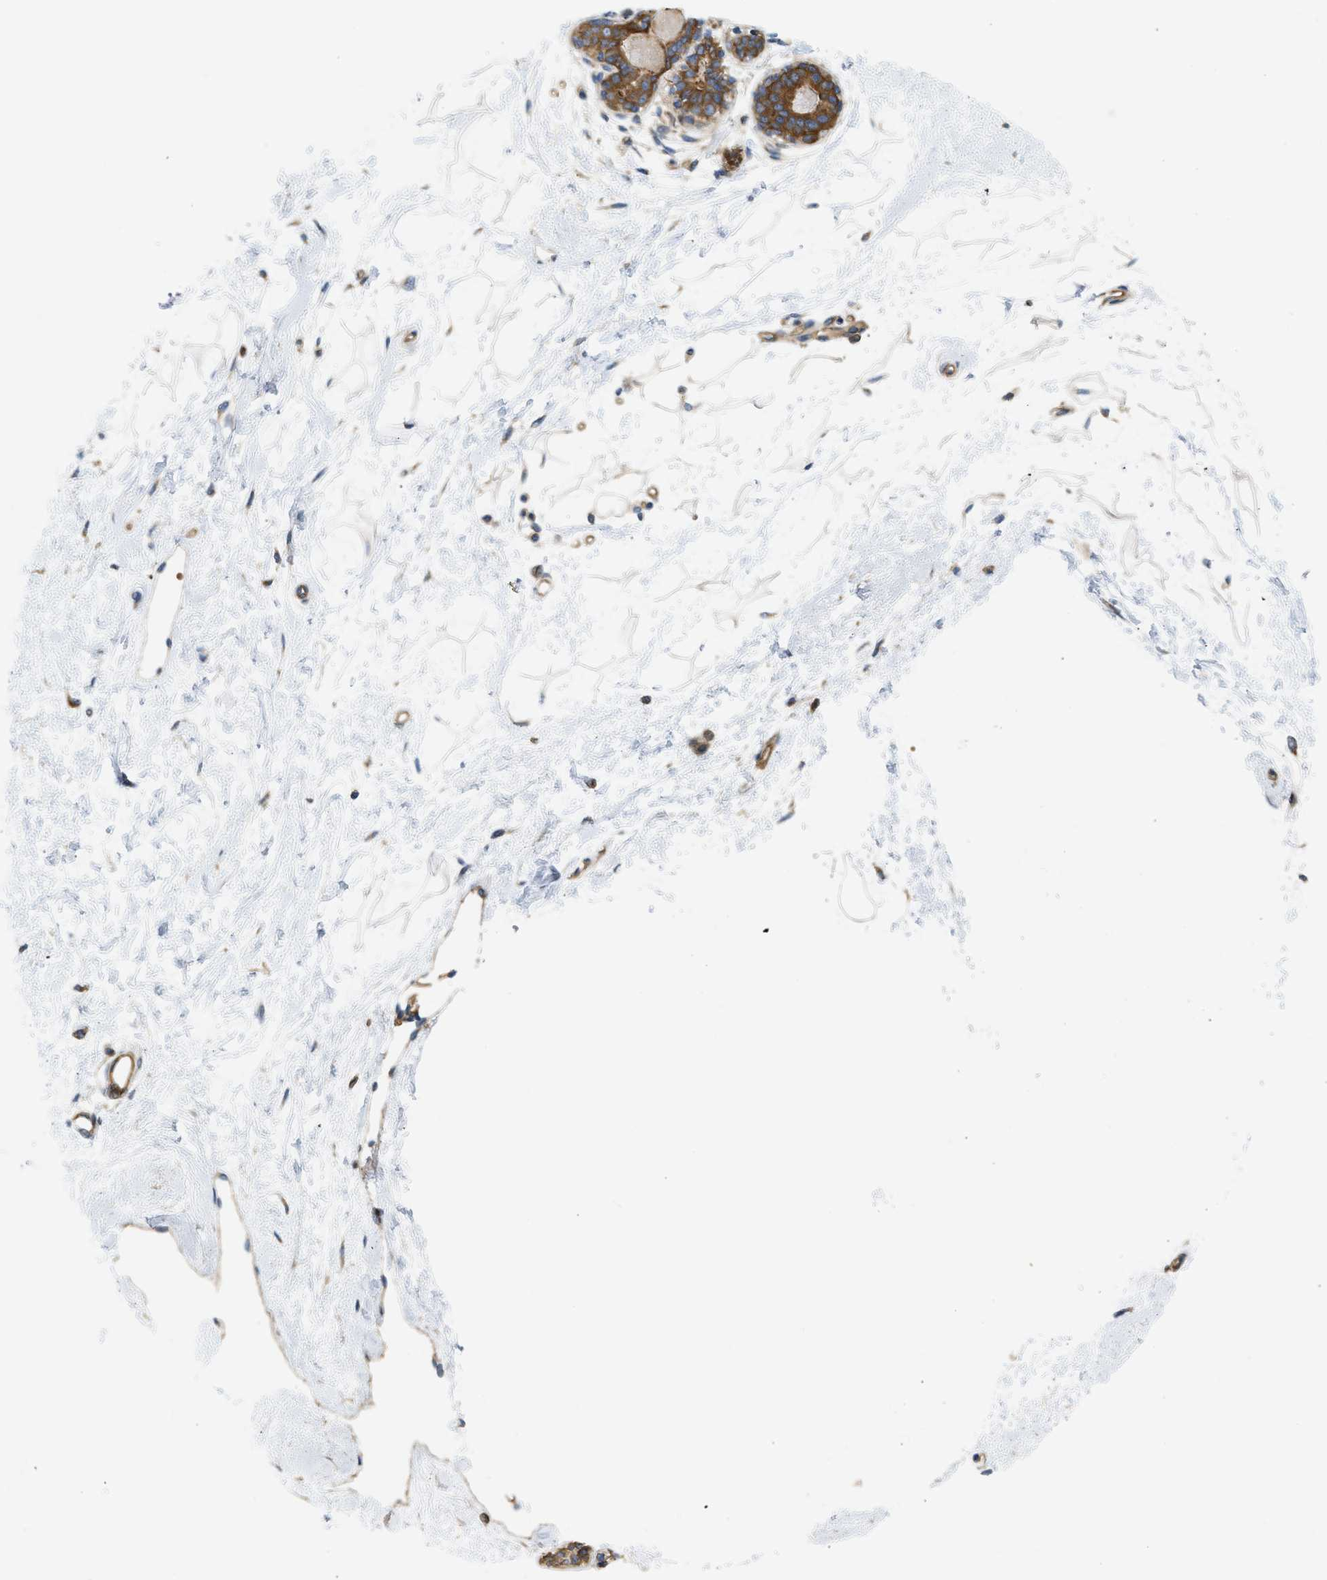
{"staining": {"intensity": "weak", "quantity": ">75%", "location": "cytoplasmic/membranous"}, "tissue": "breast", "cell_type": "Adipocytes", "image_type": "normal", "snomed": [{"axis": "morphology", "description": "Normal tissue, NOS"}, {"axis": "topography", "description": "Breast"}], "caption": "Protein expression analysis of normal breast shows weak cytoplasmic/membranous positivity in approximately >75% of adipocytes. Using DAB (3,3'-diaminobenzidine) (brown) and hematoxylin (blue) stains, captured at high magnification using brightfield microscopy.", "gene": "STRN", "patient": {"sex": "female", "age": 45}}